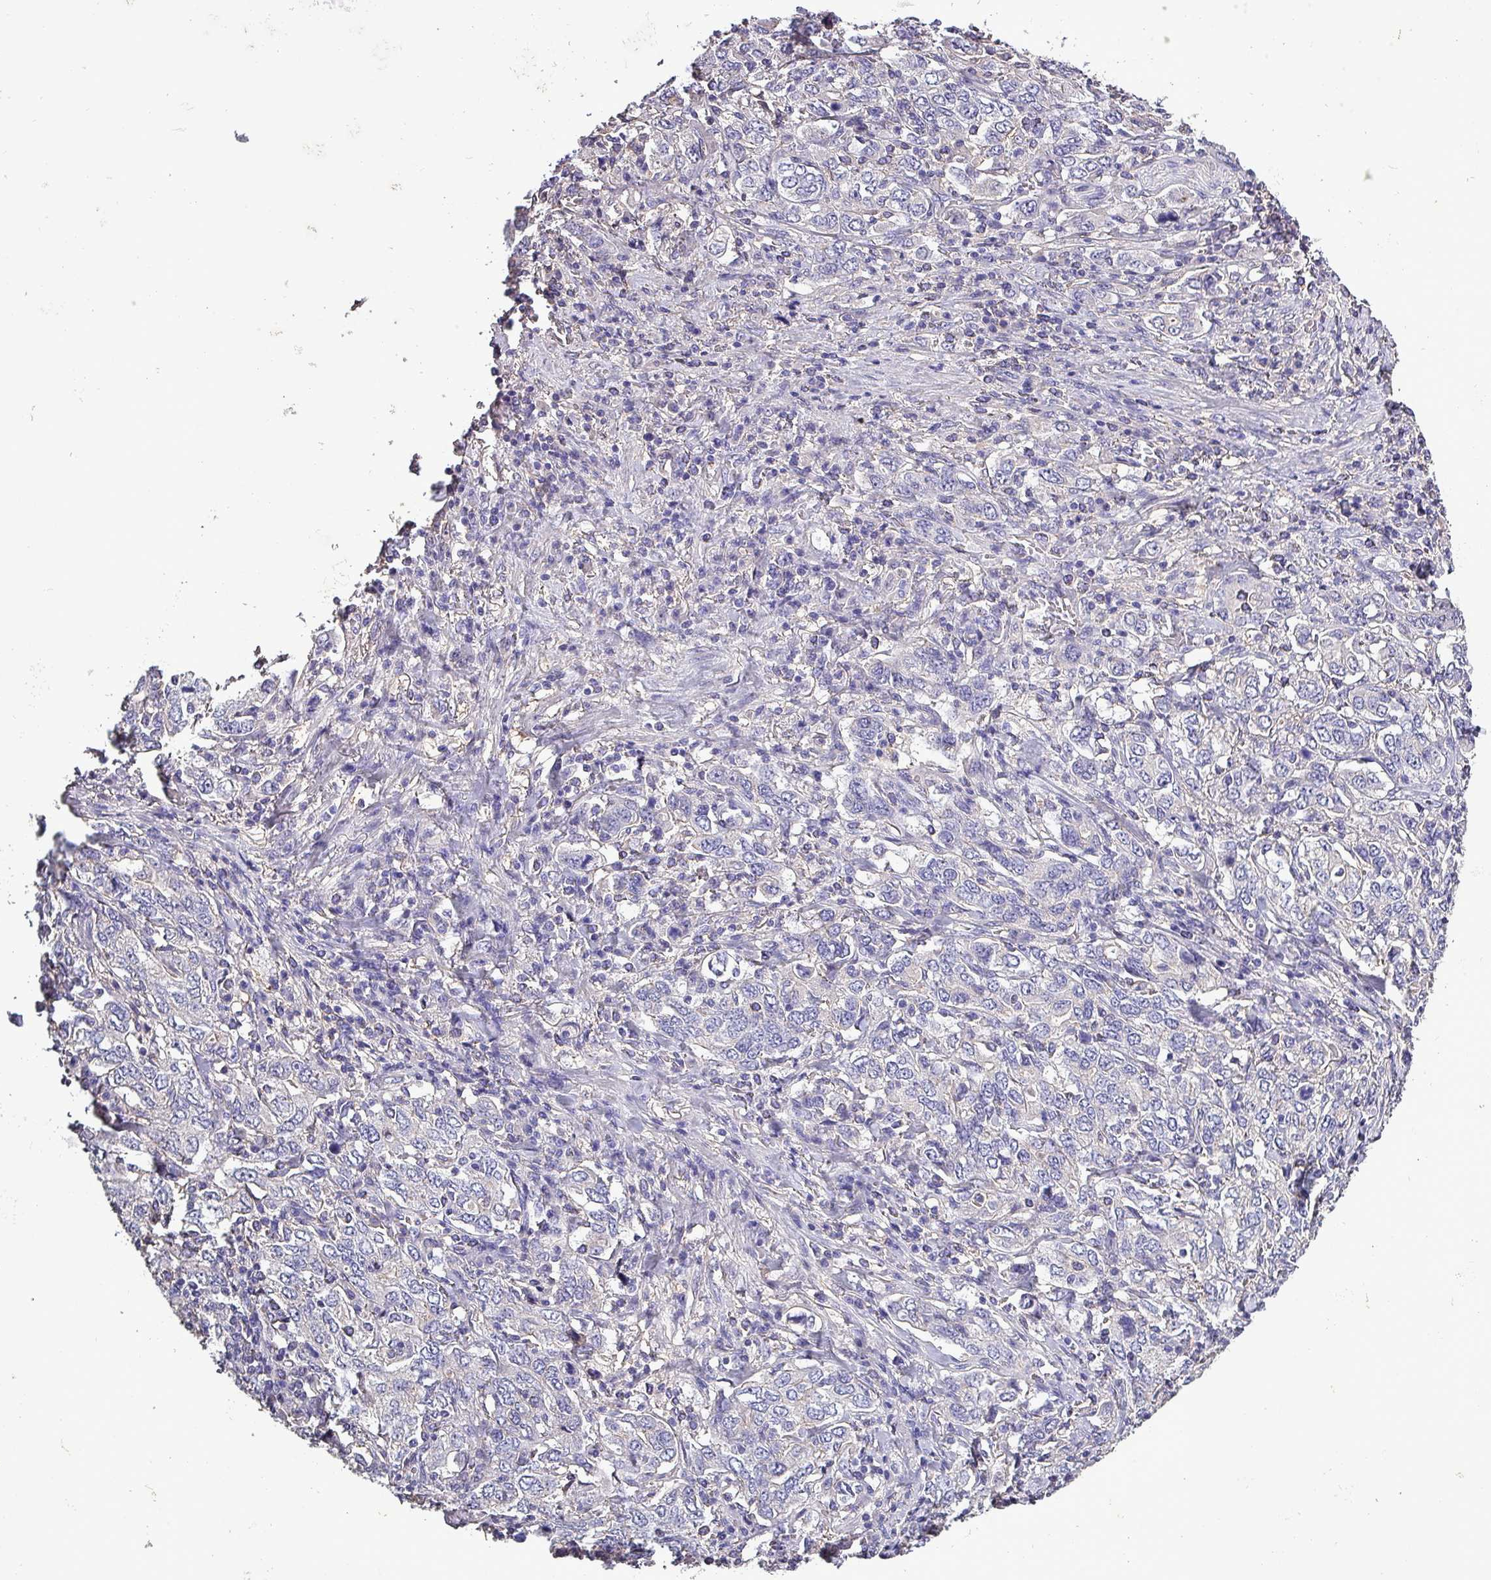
{"staining": {"intensity": "negative", "quantity": "none", "location": "none"}, "tissue": "stomach cancer", "cell_type": "Tumor cells", "image_type": "cancer", "snomed": [{"axis": "morphology", "description": "Adenocarcinoma, NOS"}, {"axis": "topography", "description": "Stomach, upper"}, {"axis": "topography", "description": "Stomach"}], "caption": "The image demonstrates no staining of tumor cells in stomach adenocarcinoma. (DAB (3,3'-diaminobenzidine) immunohistochemistry (IHC) visualized using brightfield microscopy, high magnification).", "gene": "HTRA4", "patient": {"sex": "male", "age": 62}}